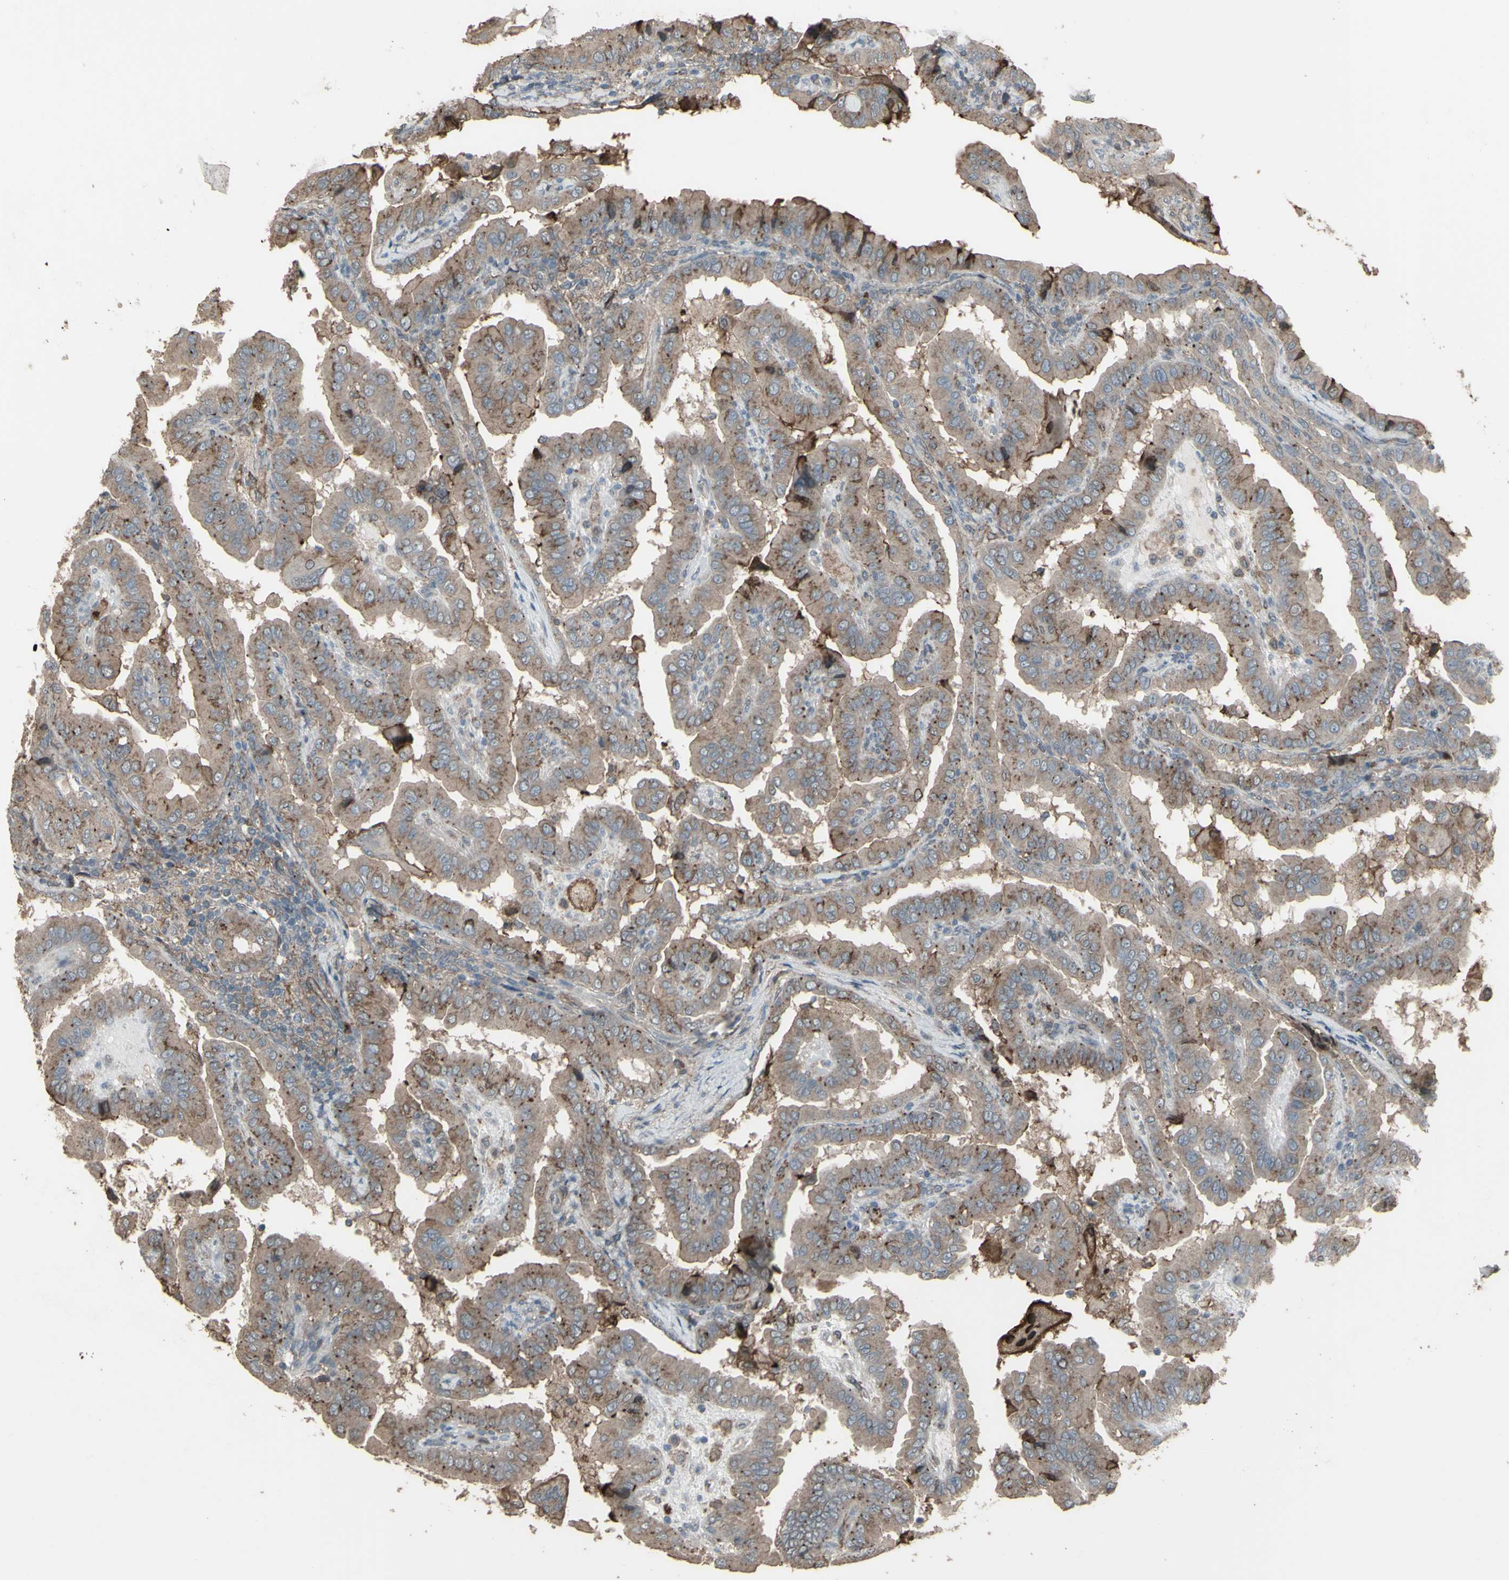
{"staining": {"intensity": "moderate", "quantity": "25%-75%", "location": "cytoplasmic/membranous"}, "tissue": "thyroid cancer", "cell_type": "Tumor cells", "image_type": "cancer", "snomed": [{"axis": "morphology", "description": "Papillary adenocarcinoma, NOS"}, {"axis": "topography", "description": "Thyroid gland"}], "caption": "Tumor cells demonstrate medium levels of moderate cytoplasmic/membranous expression in about 25%-75% of cells in human thyroid cancer (papillary adenocarcinoma). (Stains: DAB (3,3'-diaminobenzidine) in brown, nuclei in blue, Microscopy: brightfield microscopy at high magnification).", "gene": "SMO", "patient": {"sex": "male", "age": 33}}